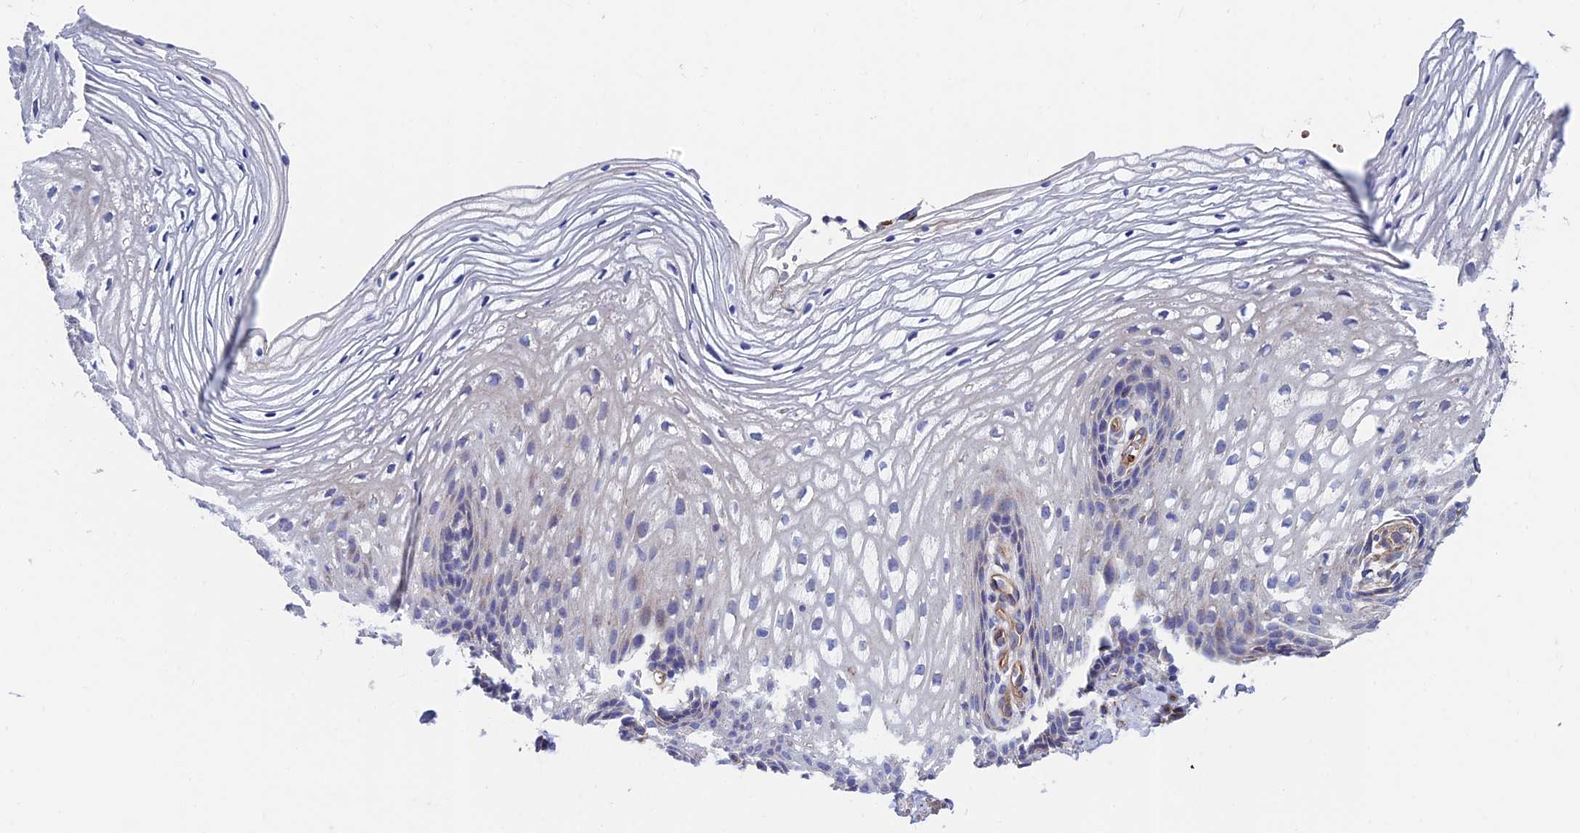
{"staining": {"intensity": "negative", "quantity": "none", "location": "none"}, "tissue": "vagina", "cell_type": "Squamous epithelial cells", "image_type": "normal", "snomed": [{"axis": "morphology", "description": "Normal tissue, NOS"}, {"axis": "topography", "description": "Vagina"}], "caption": "Photomicrograph shows no significant protein staining in squamous epithelial cells of unremarkable vagina.", "gene": "ADGRF3", "patient": {"sex": "female", "age": 60}}